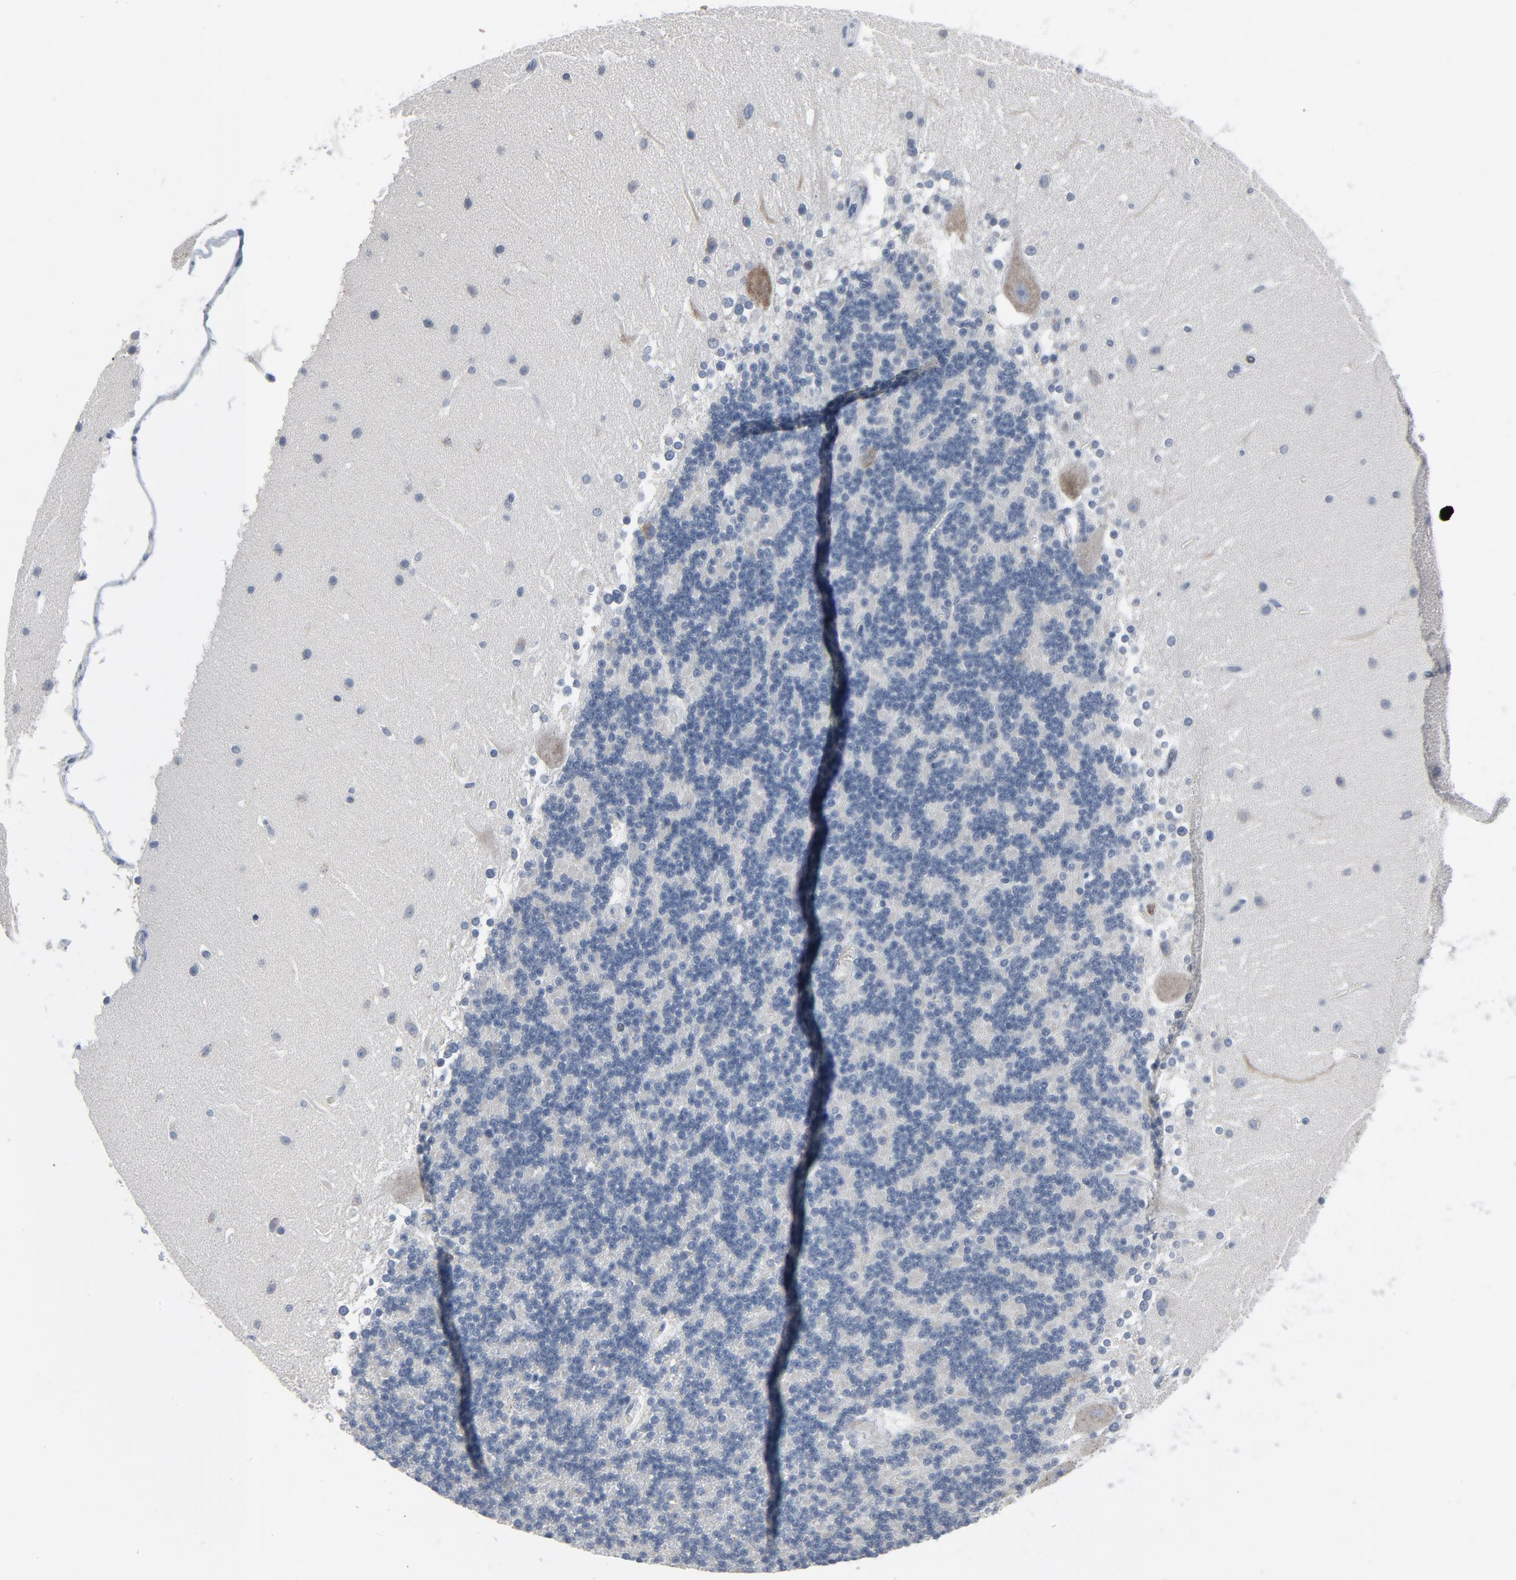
{"staining": {"intensity": "negative", "quantity": "none", "location": "none"}, "tissue": "cerebellum", "cell_type": "Cells in granular layer", "image_type": "normal", "snomed": [{"axis": "morphology", "description": "Normal tissue, NOS"}, {"axis": "topography", "description": "Cerebellum"}], "caption": "Immunohistochemistry (IHC) photomicrograph of normal cerebellum: human cerebellum stained with DAB (3,3'-diaminobenzidine) reveals no significant protein positivity in cells in granular layer. (DAB immunohistochemistry with hematoxylin counter stain).", "gene": "GPX2", "patient": {"sex": "female", "age": 19}}